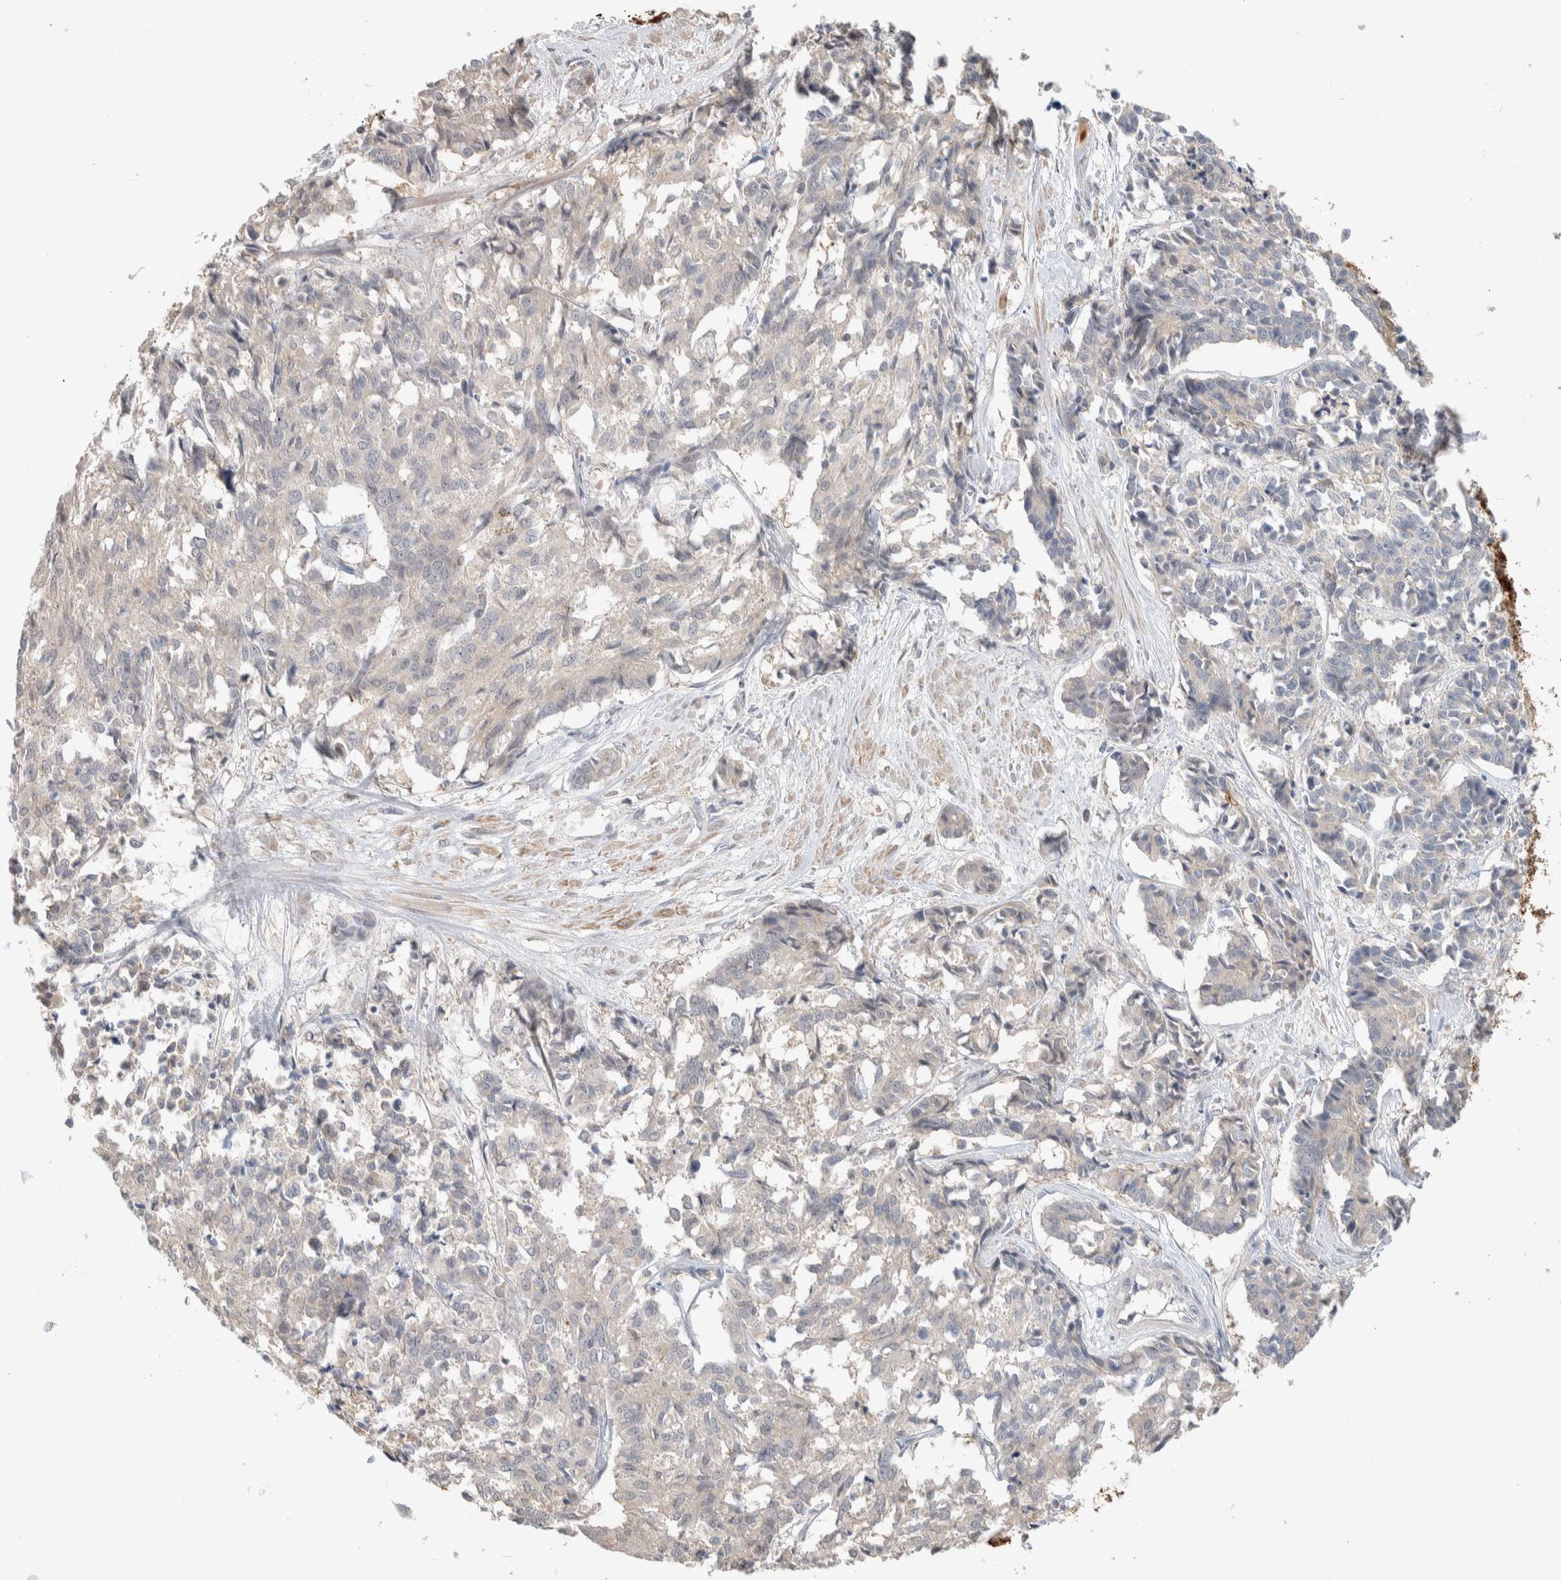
{"staining": {"intensity": "negative", "quantity": "none", "location": "none"}, "tissue": "cervical cancer", "cell_type": "Tumor cells", "image_type": "cancer", "snomed": [{"axis": "morphology", "description": "Squamous cell carcinoma, NOS"}, {"axis": "topography", "description": "Cervix"}], "caption": "This is an immunohistochemistry micrograph of human cervical cancer. There is no positivity in tumor cells.", "gene": "DEPTOR", "patient": {"sex": "female", "age": 35}}